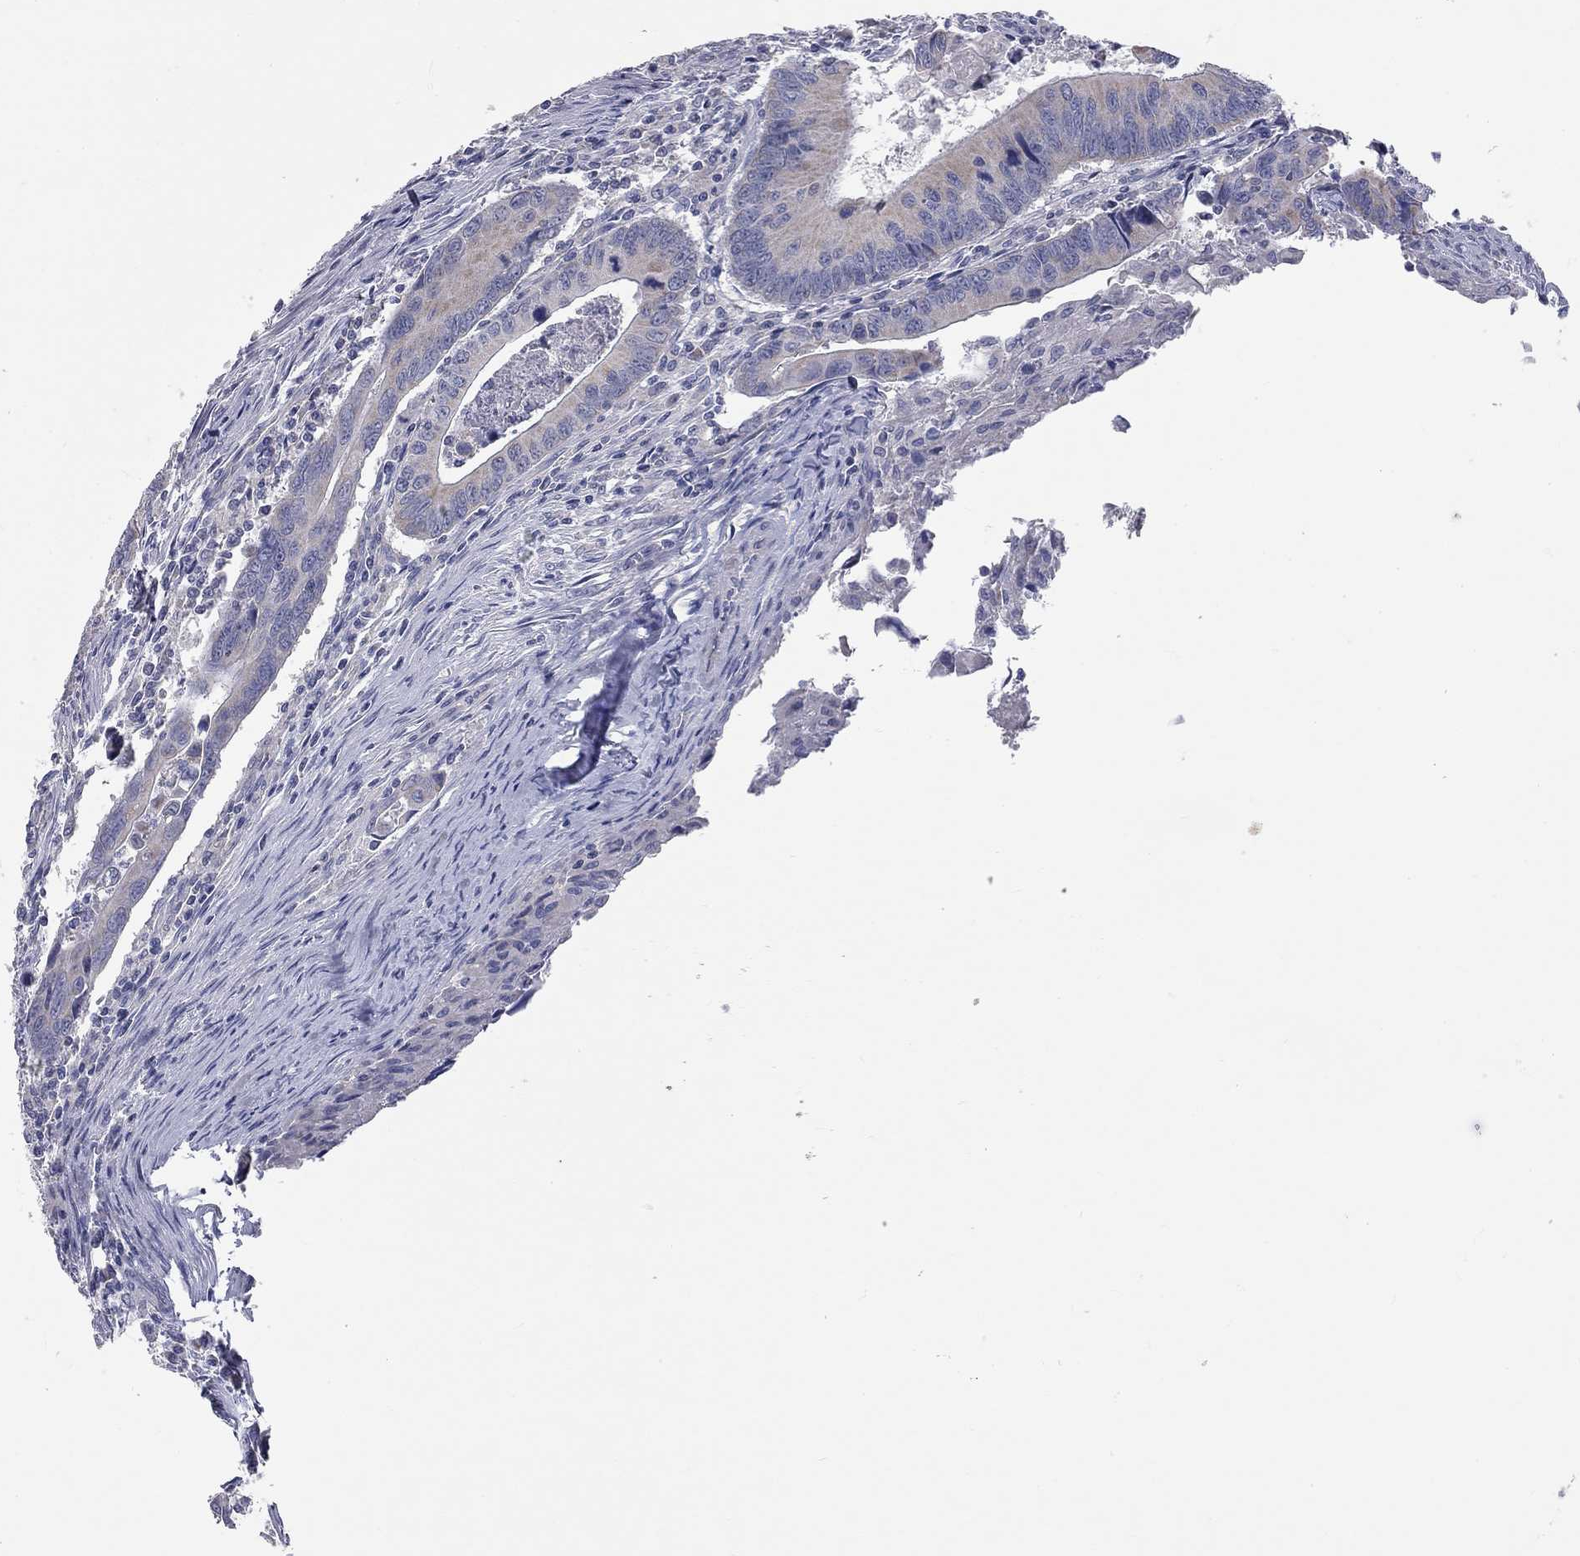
{"staining": {"intensity": "negative", "quantity": "none", "location": "none"}, "tissue": "colorectal cancer", "cell_type": "Tumor cells", "image_type": "cancer", "snomed": [{"axis": "morphology", "description": "Adenocarcinoma, NOS"}, {"axis": "topography", "description": "Rectum"}], "caption": "There is no significant expression in tumor cells of colorectal adenocarcinoma.", "gene": "CFAP161", "patient": {"sex": "male", "age": 67}}